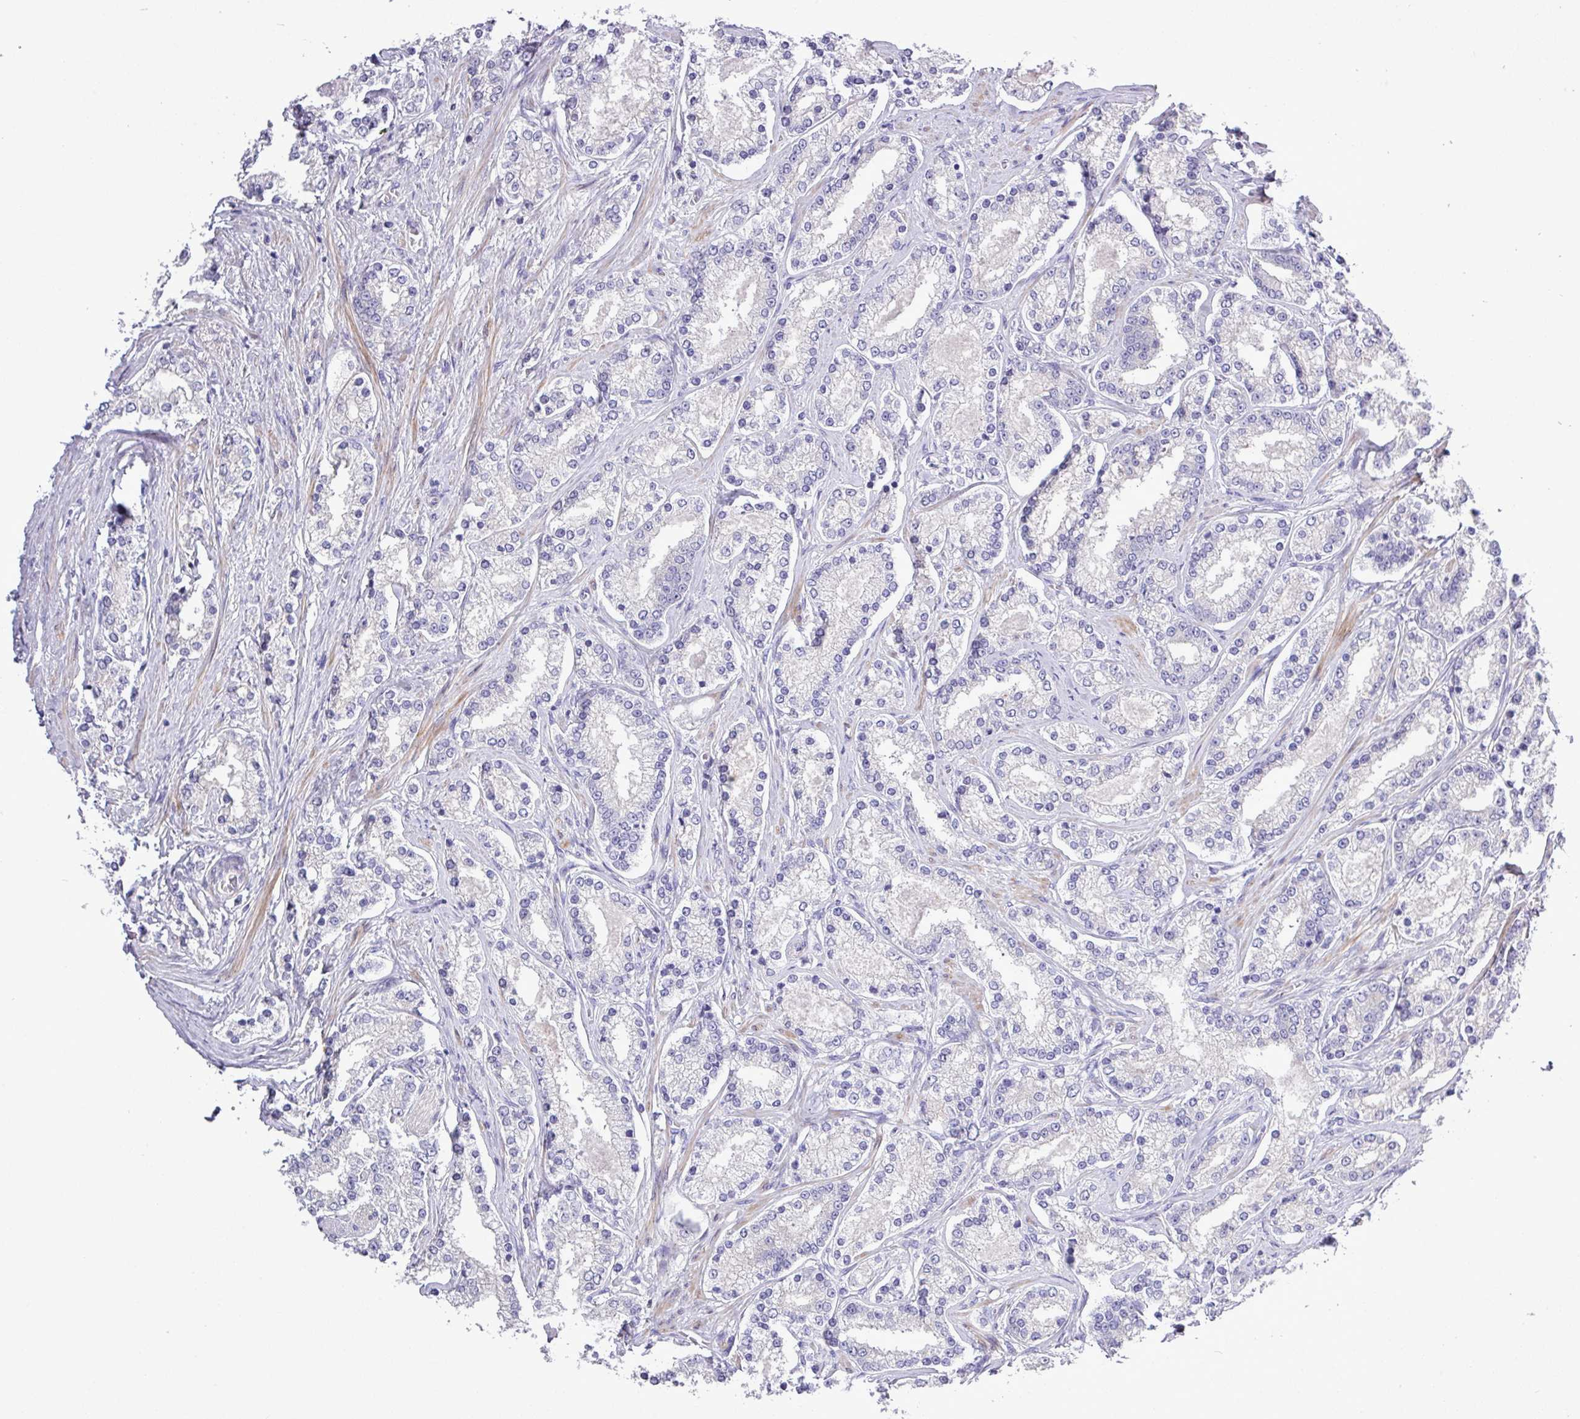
{"staining": {"intensity": "negative", "quantity": "none", "location": "none"}, "tissue": "prostate cancer", "cell_type": "Tumor cells", "image_type": "cancer", "snomed": [{"axis": "morphology", "description": "Normal tissue, NOS"}, {"axis": "morphology", "description": "Adenocarcinoma, High grade"}, {"axis": "topography", "description": "Prostate"}], "caption": "Immunohistochemistry of human prostate adenocarcinoma (high-grade) shows no staining in tumor cells.", "gene": "SPINK8", "patient": {"sex": "male", "age": 83}}